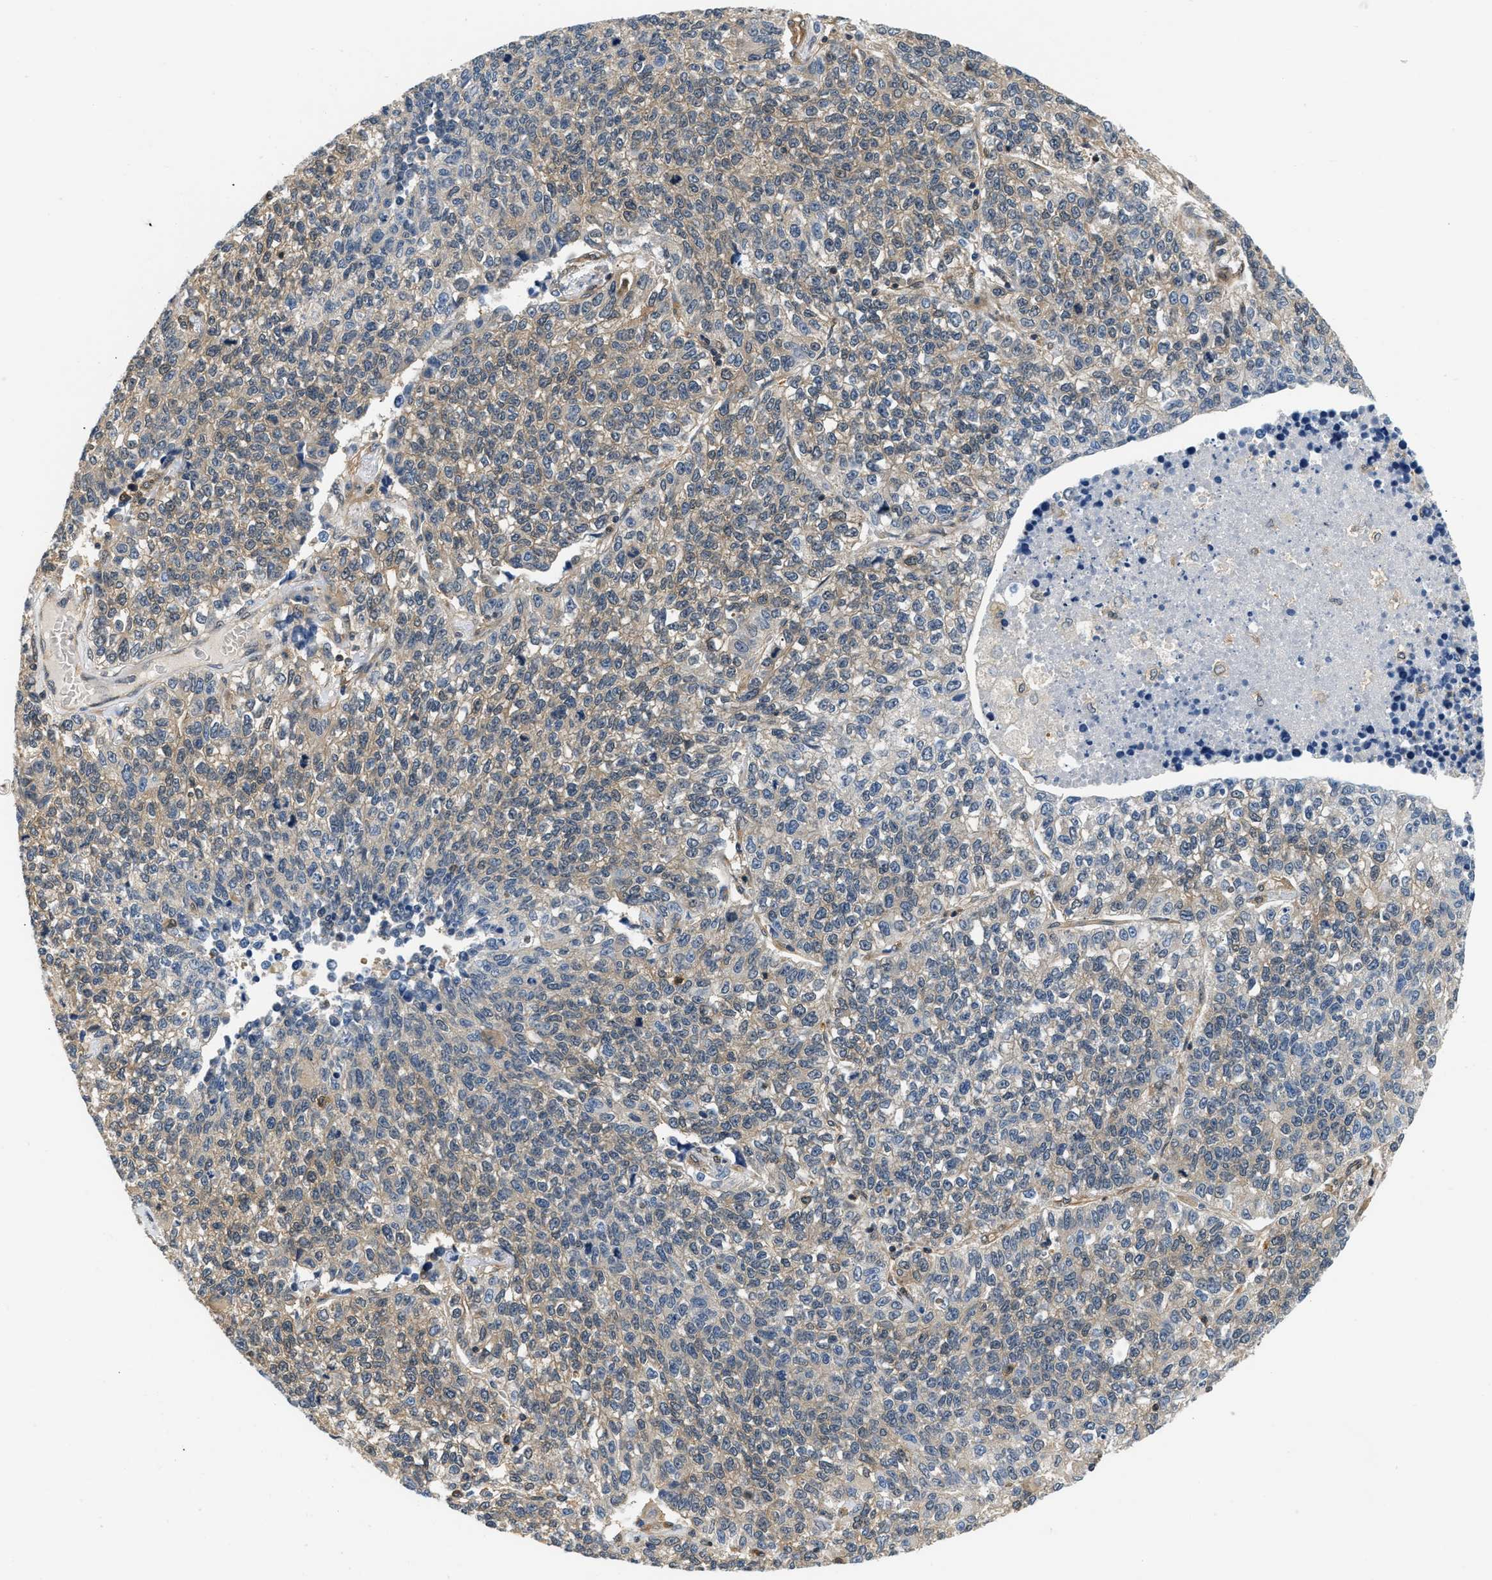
{"staining": {"intensity": "weak", "quantity": "25%-75%", "location": "cytoplasmic/membranous"}, "tissue": "lung cancer", "cell_type": "Tumor cells", "image_type": "cancer", "snomed": [{"axis": "morphology", "description": "Adenocarcinoma, NOS"}, {"axis": "topography", "description": "Lung"}], "caption": "This image reveals IHC staining of human lung cancer (adenocarcinoma), with low weak cytoplasmic/membranous staining in about 25%-75% of tumor cells.", "gene": "EIF4EBP2", "patient": {"sex": "male", "age": 49}}